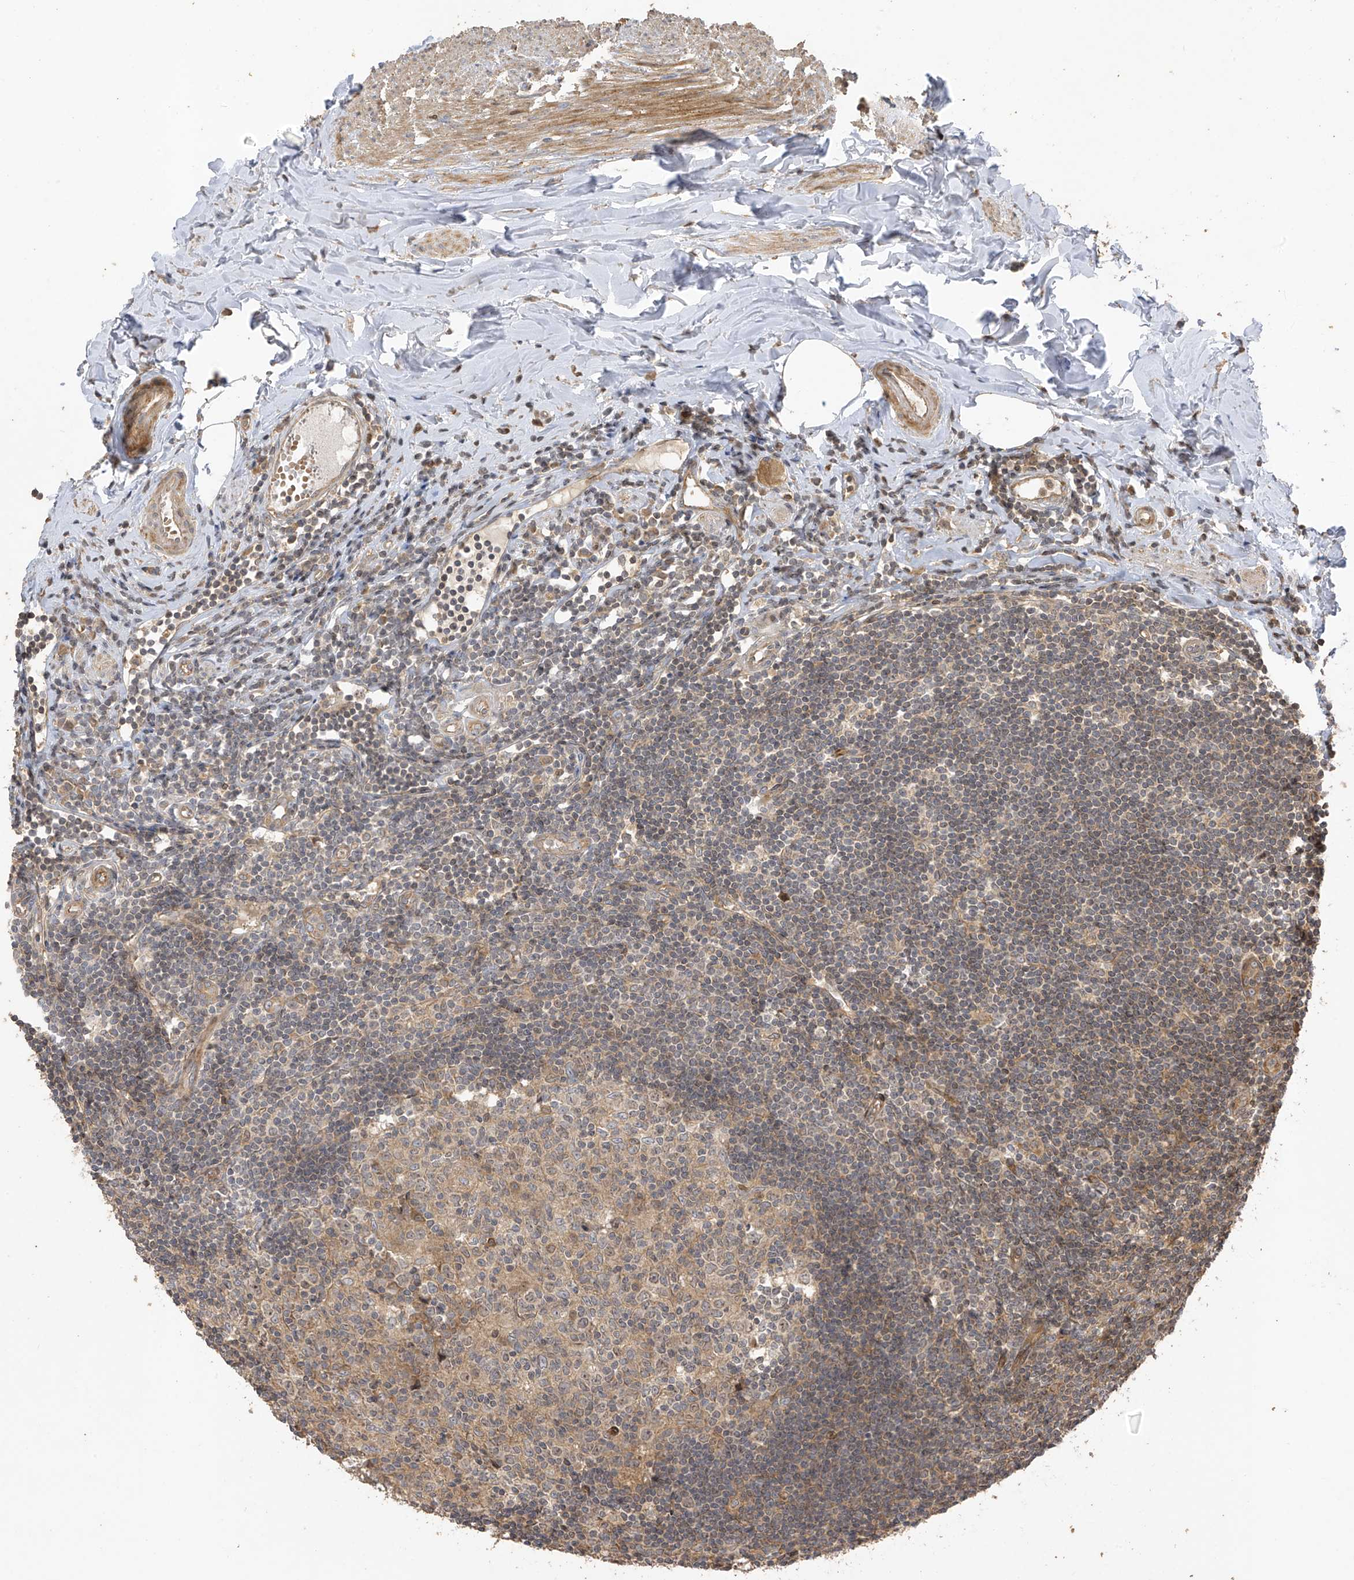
{"staining": {"intensity": "moderate", "quantity": ">75%", "location": "cytoplasmic/membranous"}, "tissue": "appendix", "cell_type": "Glandular cells", "image_type": "normal", "snomed": [{"axis": "morphology", "description": "Normal tissue, NOS"}, {"axis": "topography", "description": "Appendix"}], "caption": "Normal appendix displays moderate cytoplasmic/membranous expression in approximately >75% of glandular cells, visualized by immunohistochemistry.", "gene": "ZNF653", "patient": {"sex": "female", "age": 54}}